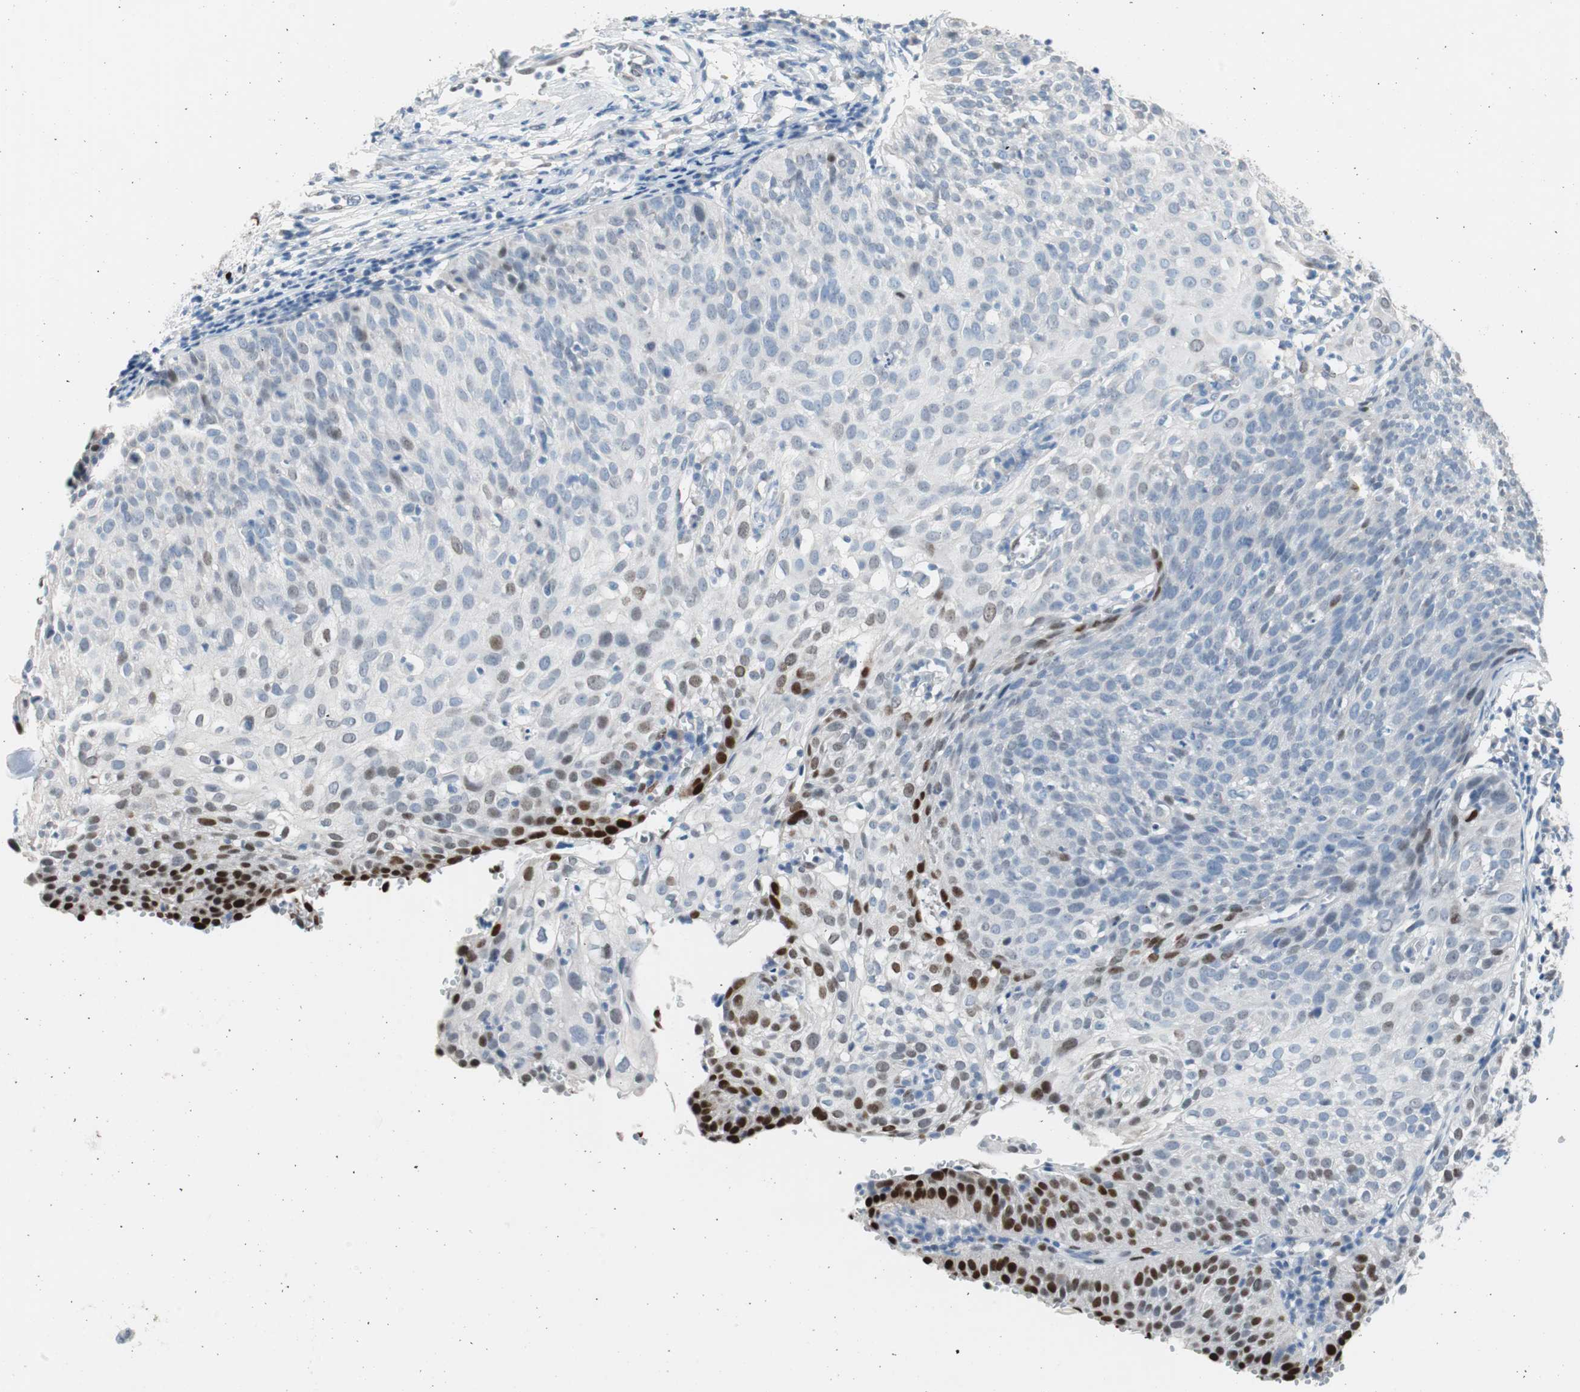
{"staining": {"intensity": "strong", "quantity": "<25%", "location": "nuclear"}, "tissue": "cervical cancer", "cell_type": "Tumor cells", "image_type": "cancer", "snomed": [{"axis": "morphology", "description": "Squamous cell carcinoma, NOS"}, {"axis": "topography", "description": "Cervix"}], "caption": "Cervical squamous cell carcinoma stained with DAB IHC reveals medium levels of strong nuclear expression in approximately <25% of tumor cells.", "gene": "FOSL1", "patient": {"sex": "female", "age": 38}}